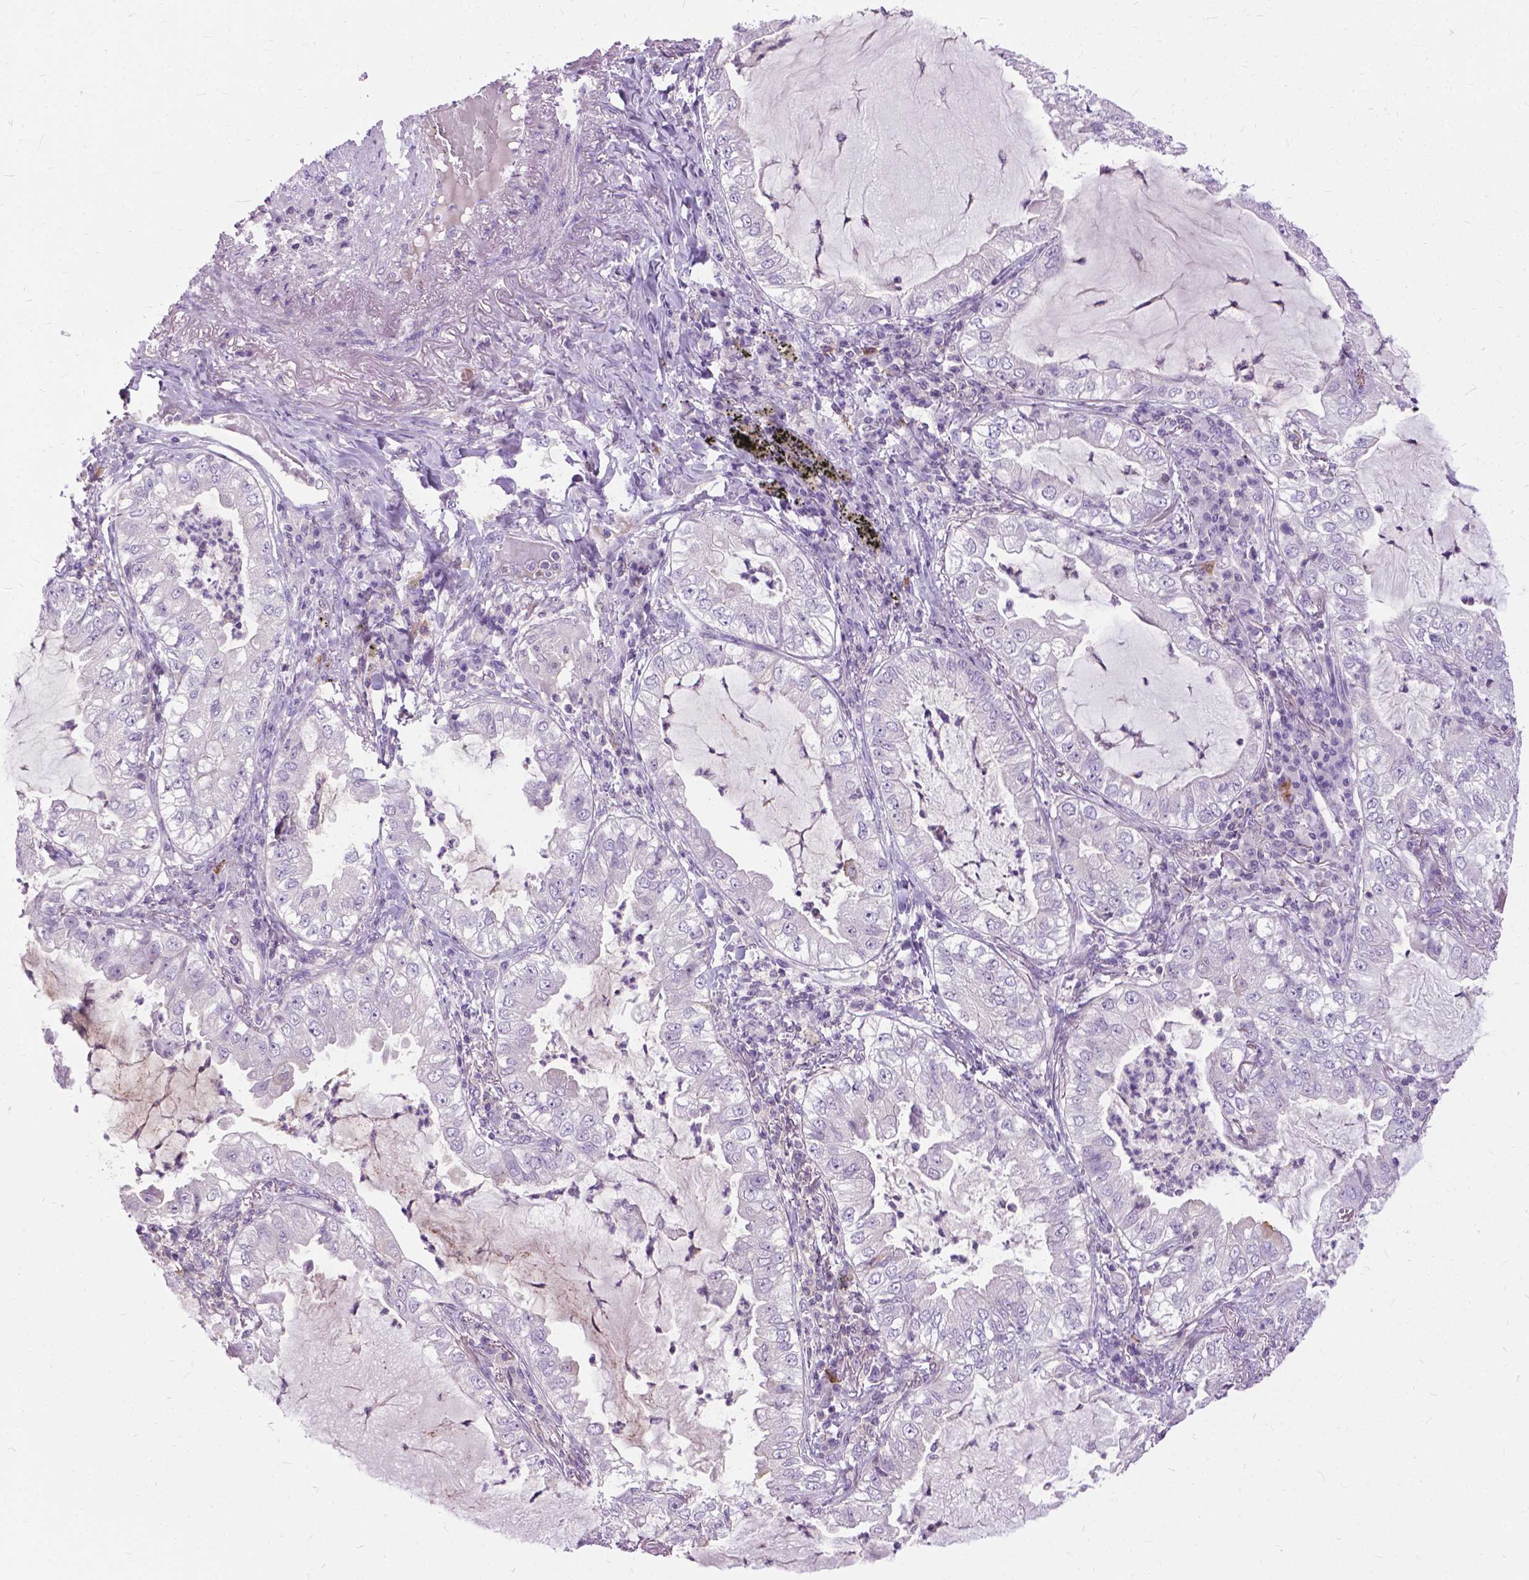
{"staining": {"intensity": "negative", "quantity": "none", "location": "none"}, "tissue": "lung cancer", "cell_type": "Tumor cells", "image_type": "cancer", "snomed": [{"axis": "morphology", "description": "Adenocarcinoma, NOS"}, {"axis": "topography", "description": "Lung"}], "caption": "Immunohistochemical staining of lung adenocarcinoma shows no significant expression in tumor cells.", "gene": "JAK3", "patient": {"sex": "female", "age": 73}}